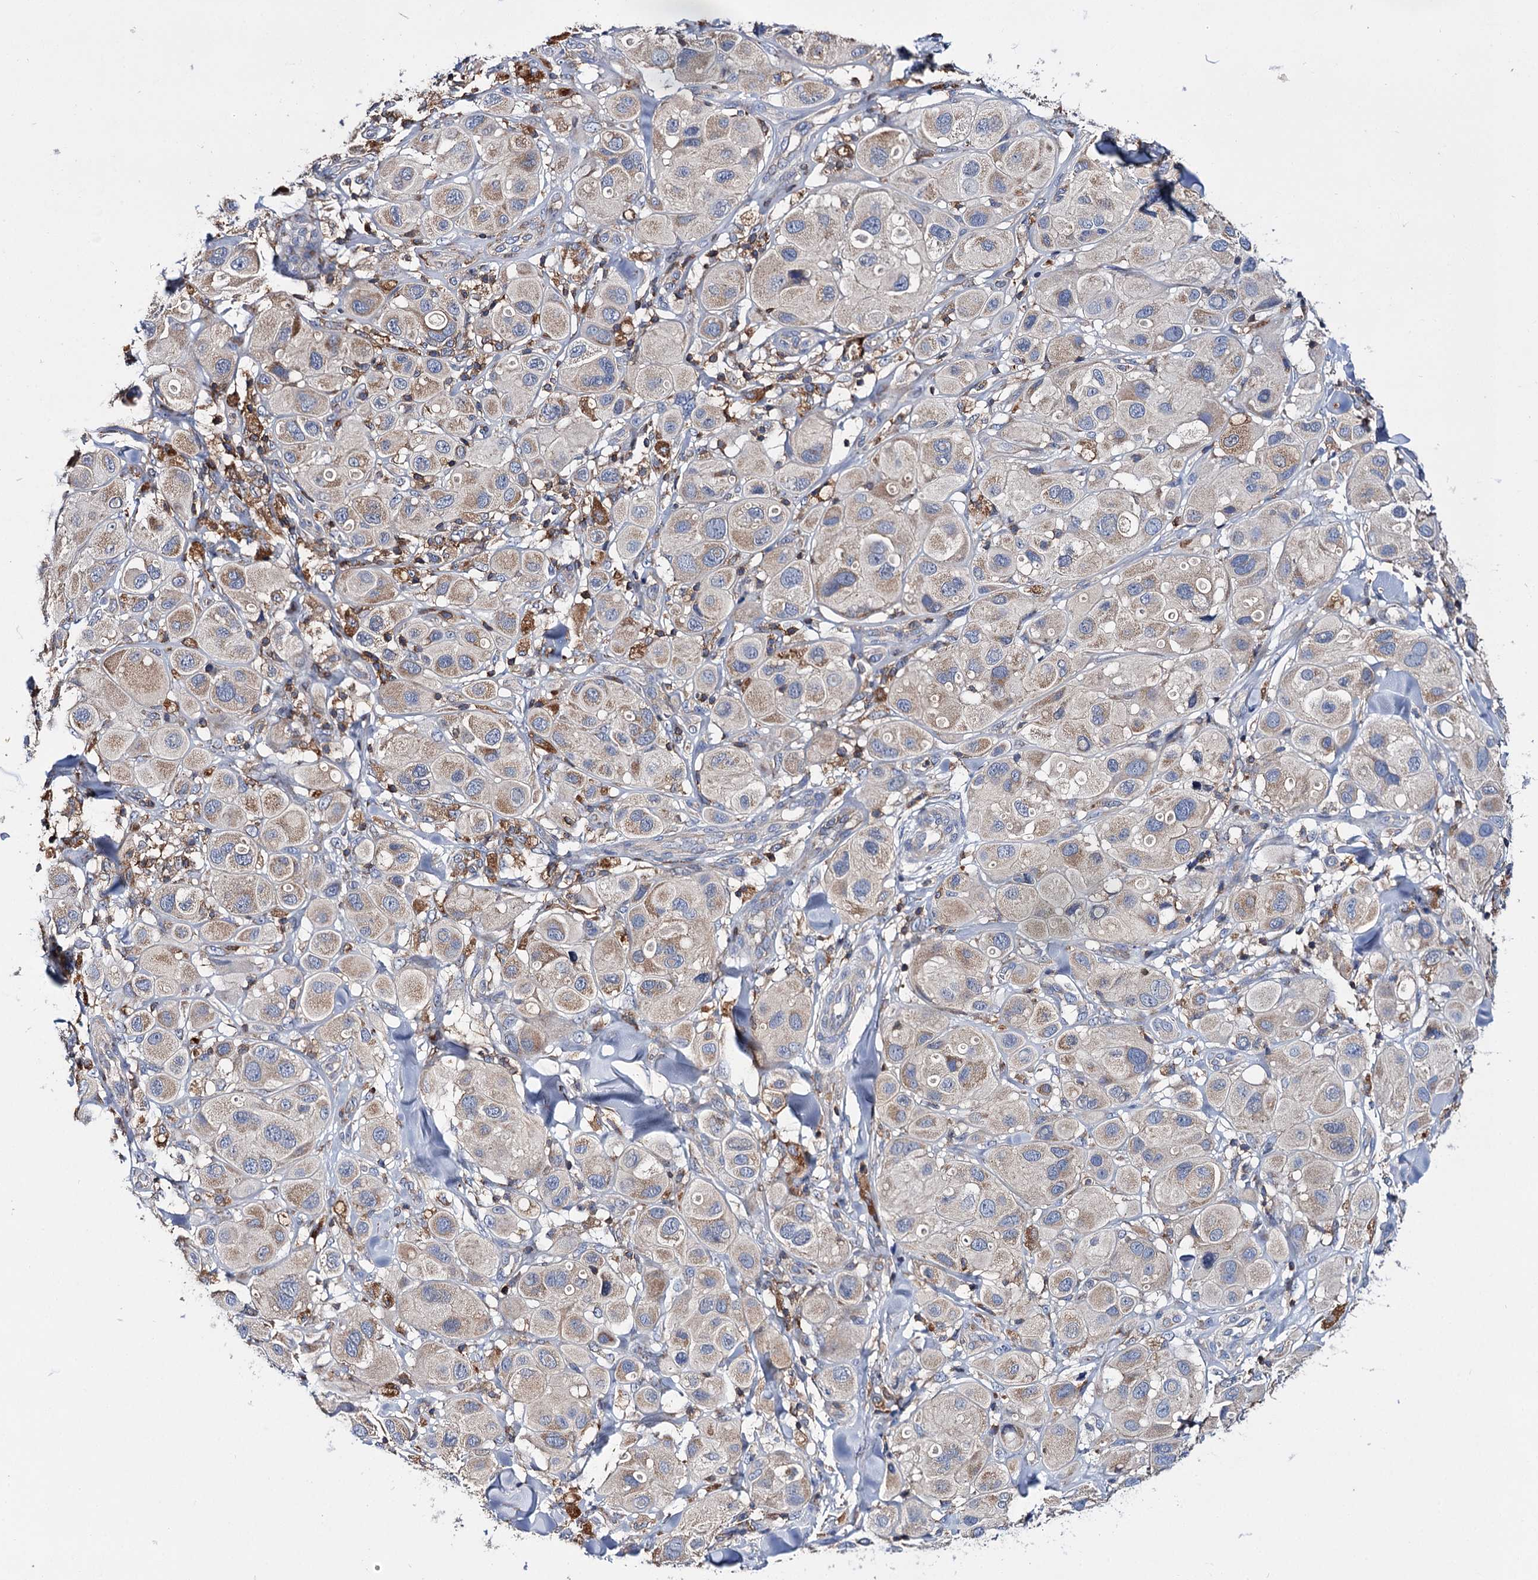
{"staining": {"intensity": "weak", "quantity": ">75%", "location": "cytoplasmic/membranous"}, "tissue": "melanoma", "cell_type": "Tumor cells", "image_type": "cancer", "snomed": [{"axis": "morphology", "description": "Malignant melanoma, Metastatic site"}, {"axis": "topography", "description": "Skin"}], "caption": "Protein positivity by immunohistochemistry (IHC) displays weak cytoplasmic/membranous positivity in approximately >75% of tumor cells in melanoma. (DAB (3,3'-diaminobenzidine) = brown stain, brightfield microscopy at high magnification).", "gene": "UBASH3B", "patient": {"sex": "male", "age": 41}}